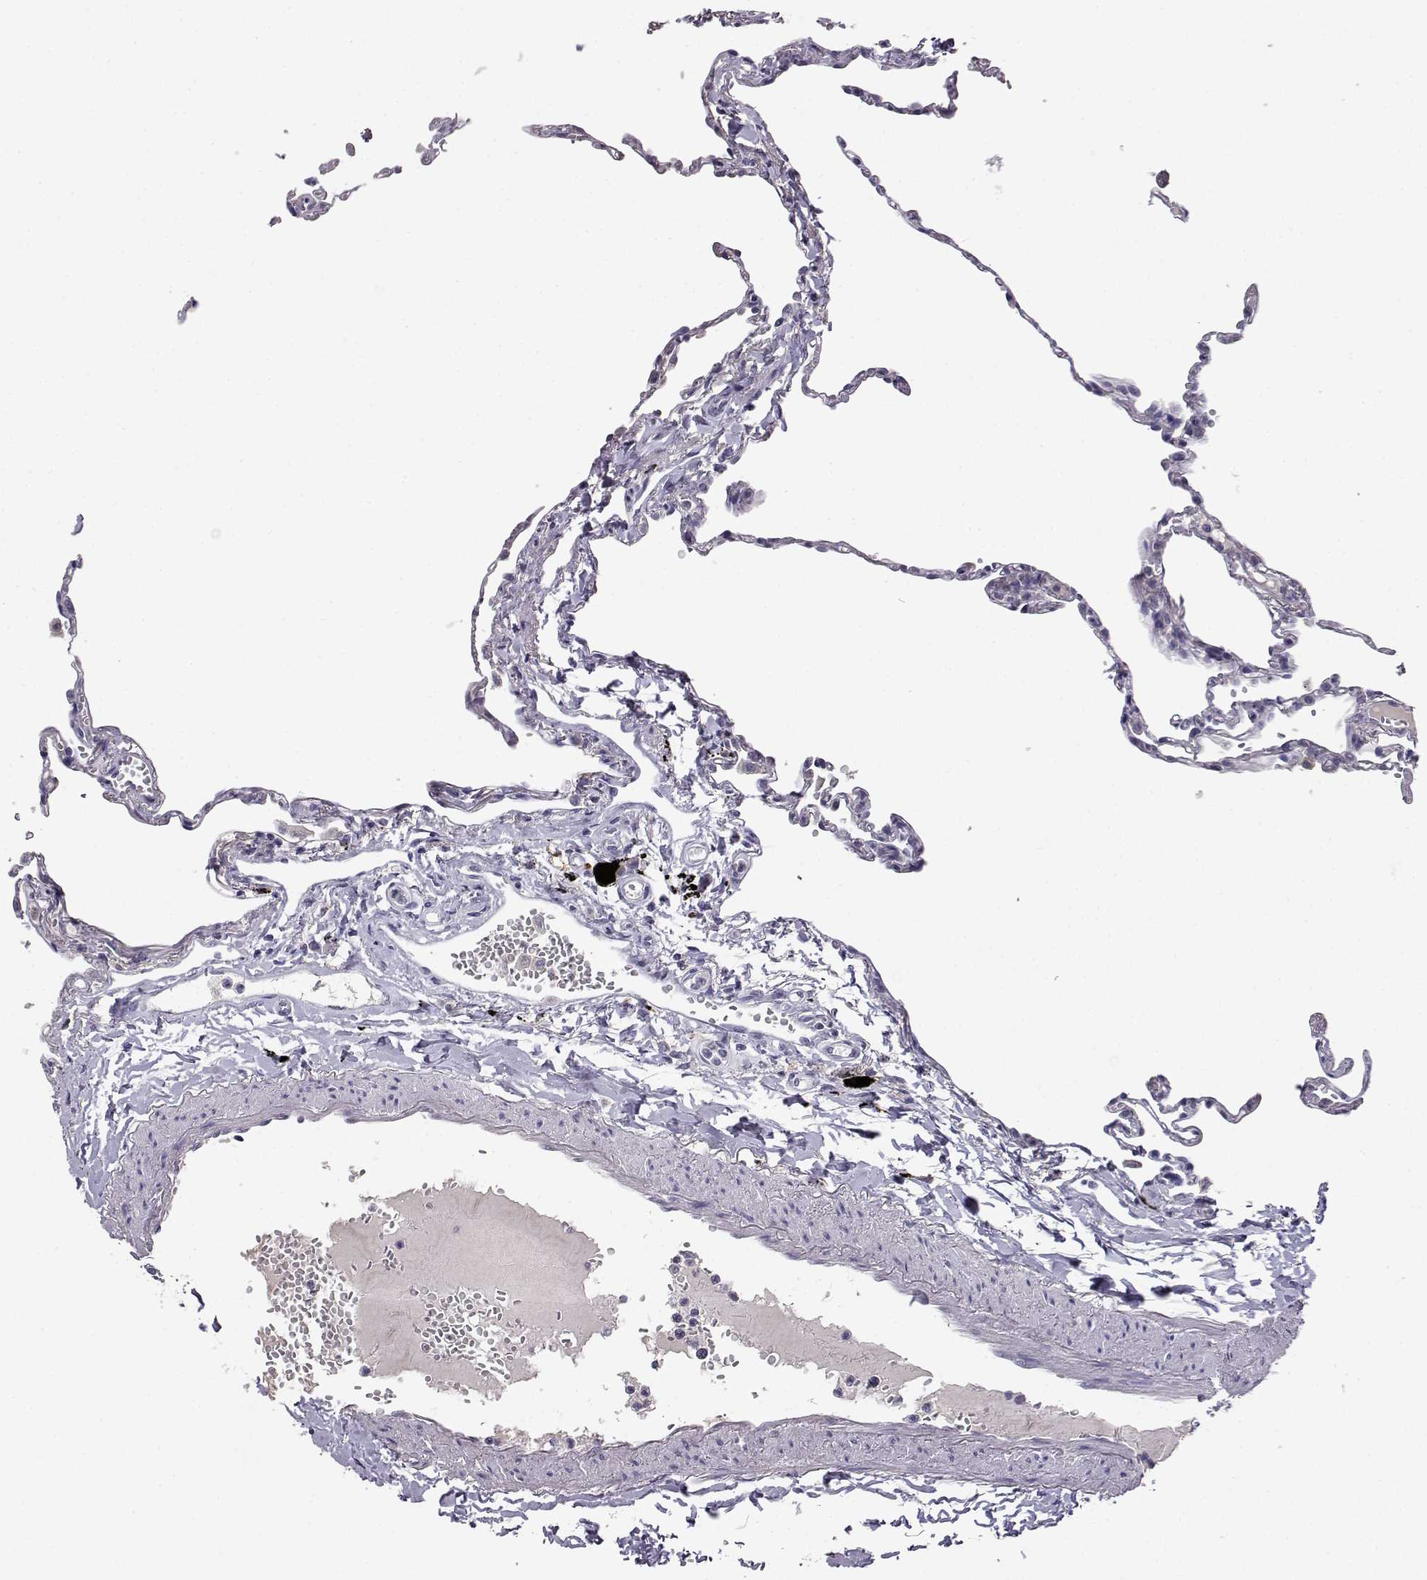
{"staining": {"intensity": "negative", "quantity": "none", "location": "none"}, "tissue": "lung", "cell_type": "Alveolar cells", "image_type": "normal", "snomed": [{"axis": "morphology", "description": "Normal tissue, NOS"}, {"axis": "topography", "description": "Lung"}], "caption": "A high-resolution image shows immunohistochemistry staining of benign lung, which displays no significant positivity in alveolar cells. Nuclei are stained in blue.", "gene": "AKR1B1", "patient": {"sex": "male", "age": 78}}